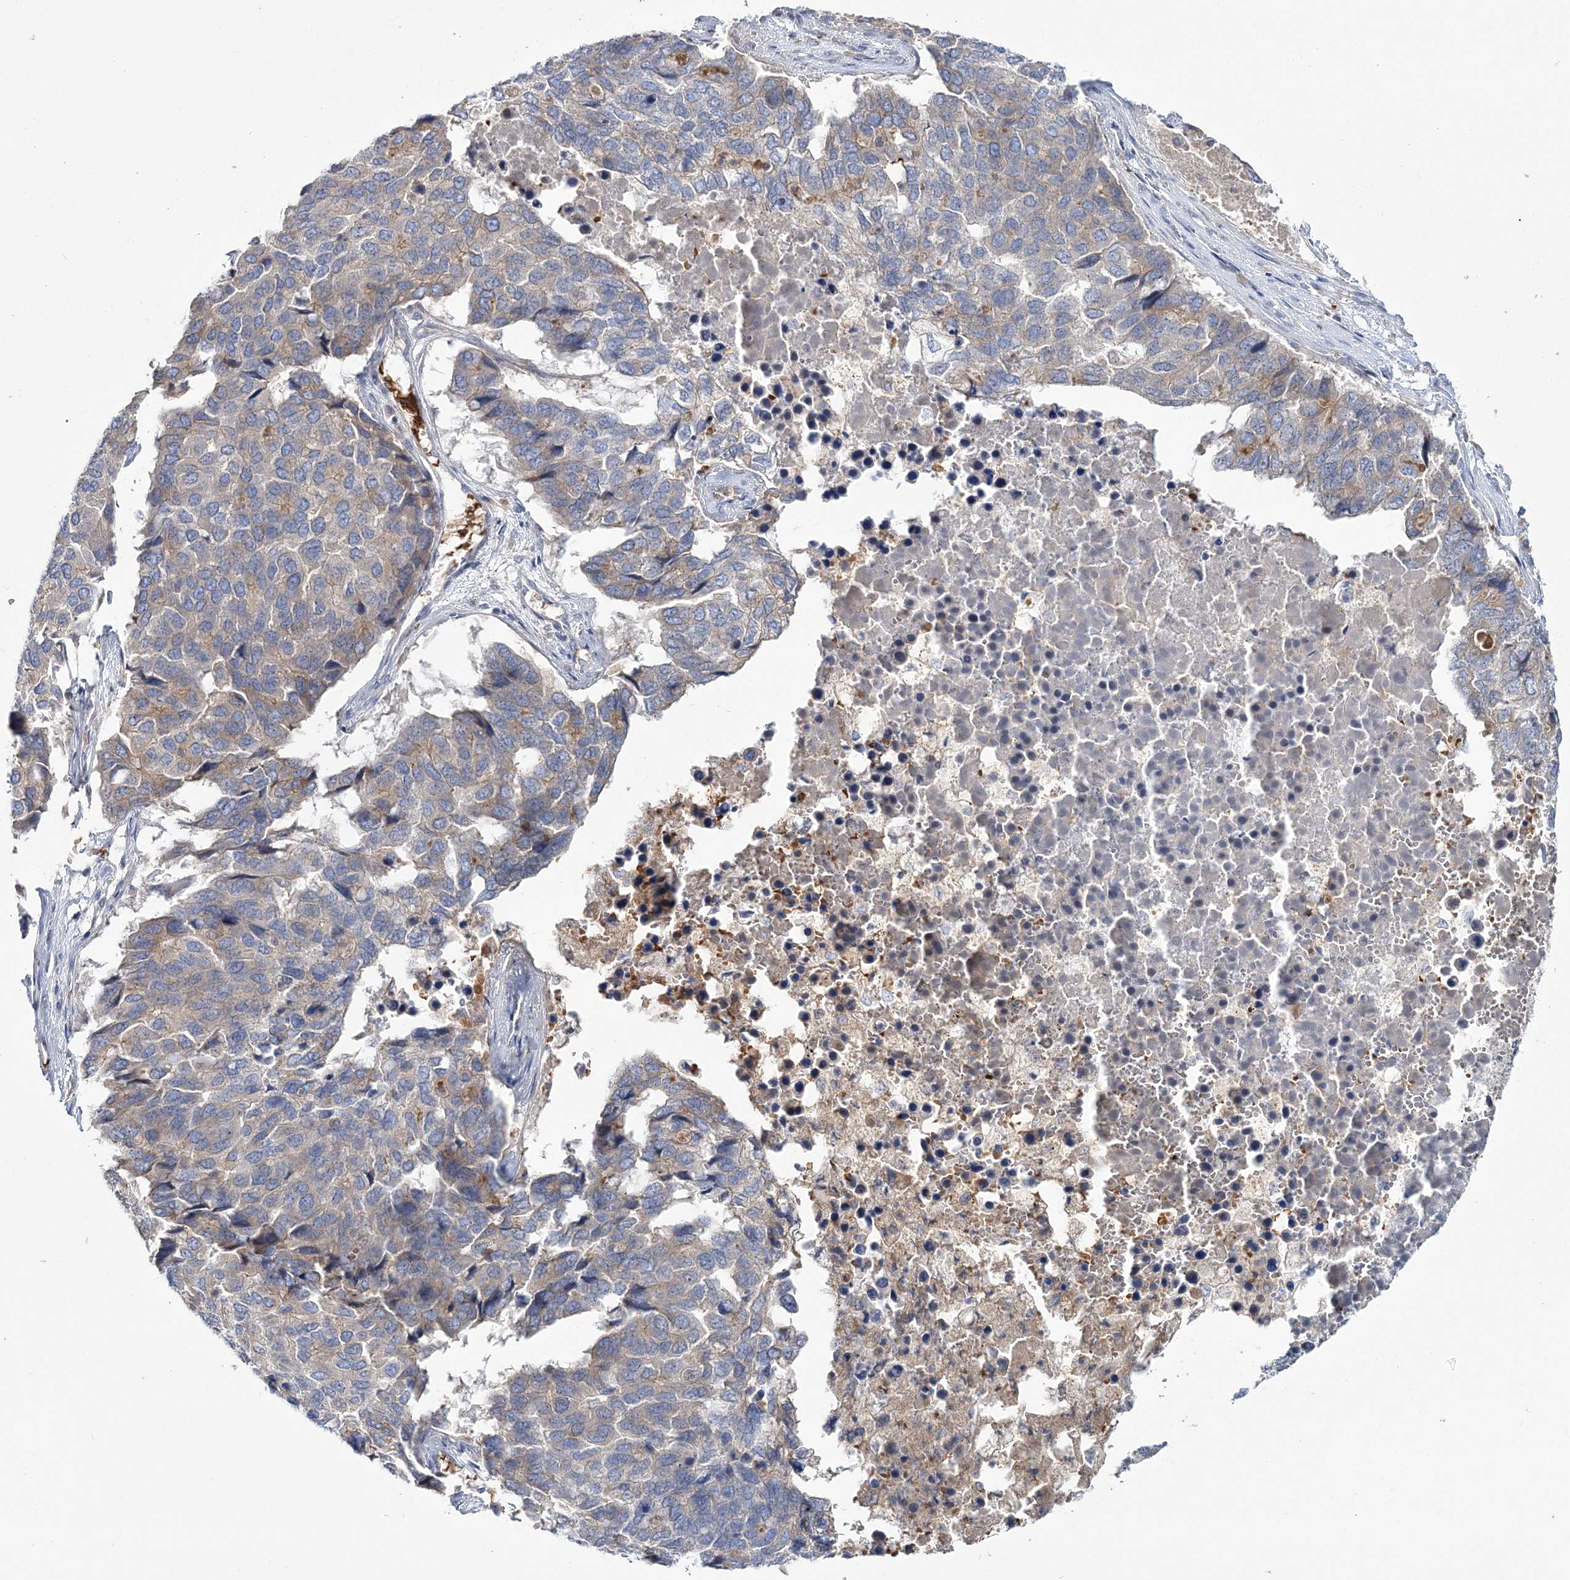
{"staining": {"intensity": "weak", "quantity": "<25%", "location": "cytoplasmic/membranous"}, "tissue": "pancreatic cancer", "cell_type": "Tumor cells", "image_type": "cancer", "snomed": [{"axis": "morphology", "description": "Adenocarcinoma, NOS"}, {"axis": "topography", "description": "Pancreas"}], "caption": "Pancreatic adenocarcinoma stained for a protein using immunohistochemistry (IHC) shows no staining tumor cells.", "gene": "ATP11B", "patient": {"sex": "male", "age": 50}}